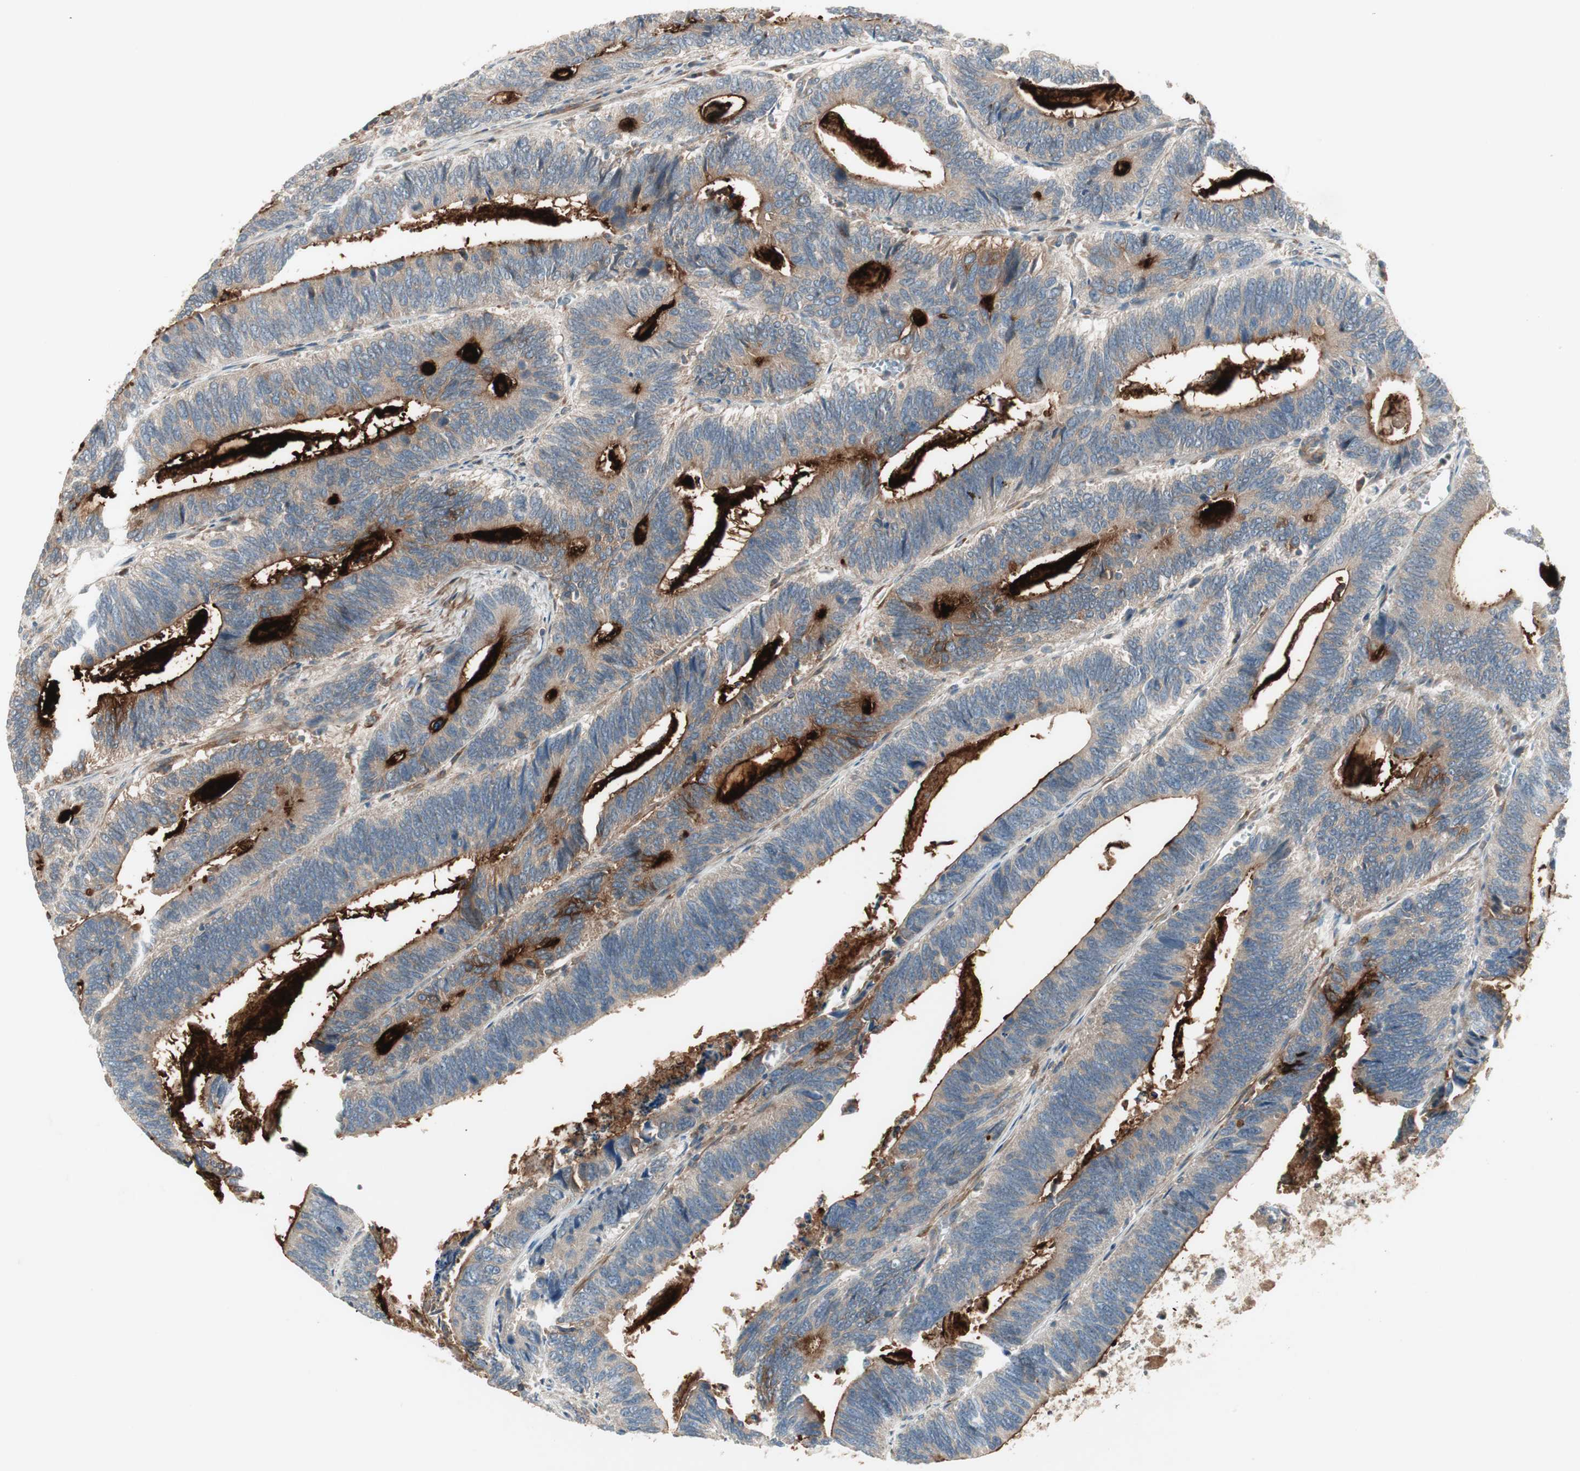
{"staining": {"intensity": "moderate", "quantity": "<25%", "location": "cytoplasmic/membranous"}, "tissue": "colorectal cancer", "cell_type": "Tumor cells", "image_type": "cancer", "snomed": [{"axis": "morphology", "description": "Adenocarcinoma, NOS"}, {"axis": "topography", "description": "Colon"}], "caption": "Moderate cytoplasmic/membranous staining for a protein is identified in about <25% of tumor cells of colorectal adenocarcinoma using IHC.", "gene": "SFRP1", "patient": {"sex": "male", "age": 72}}